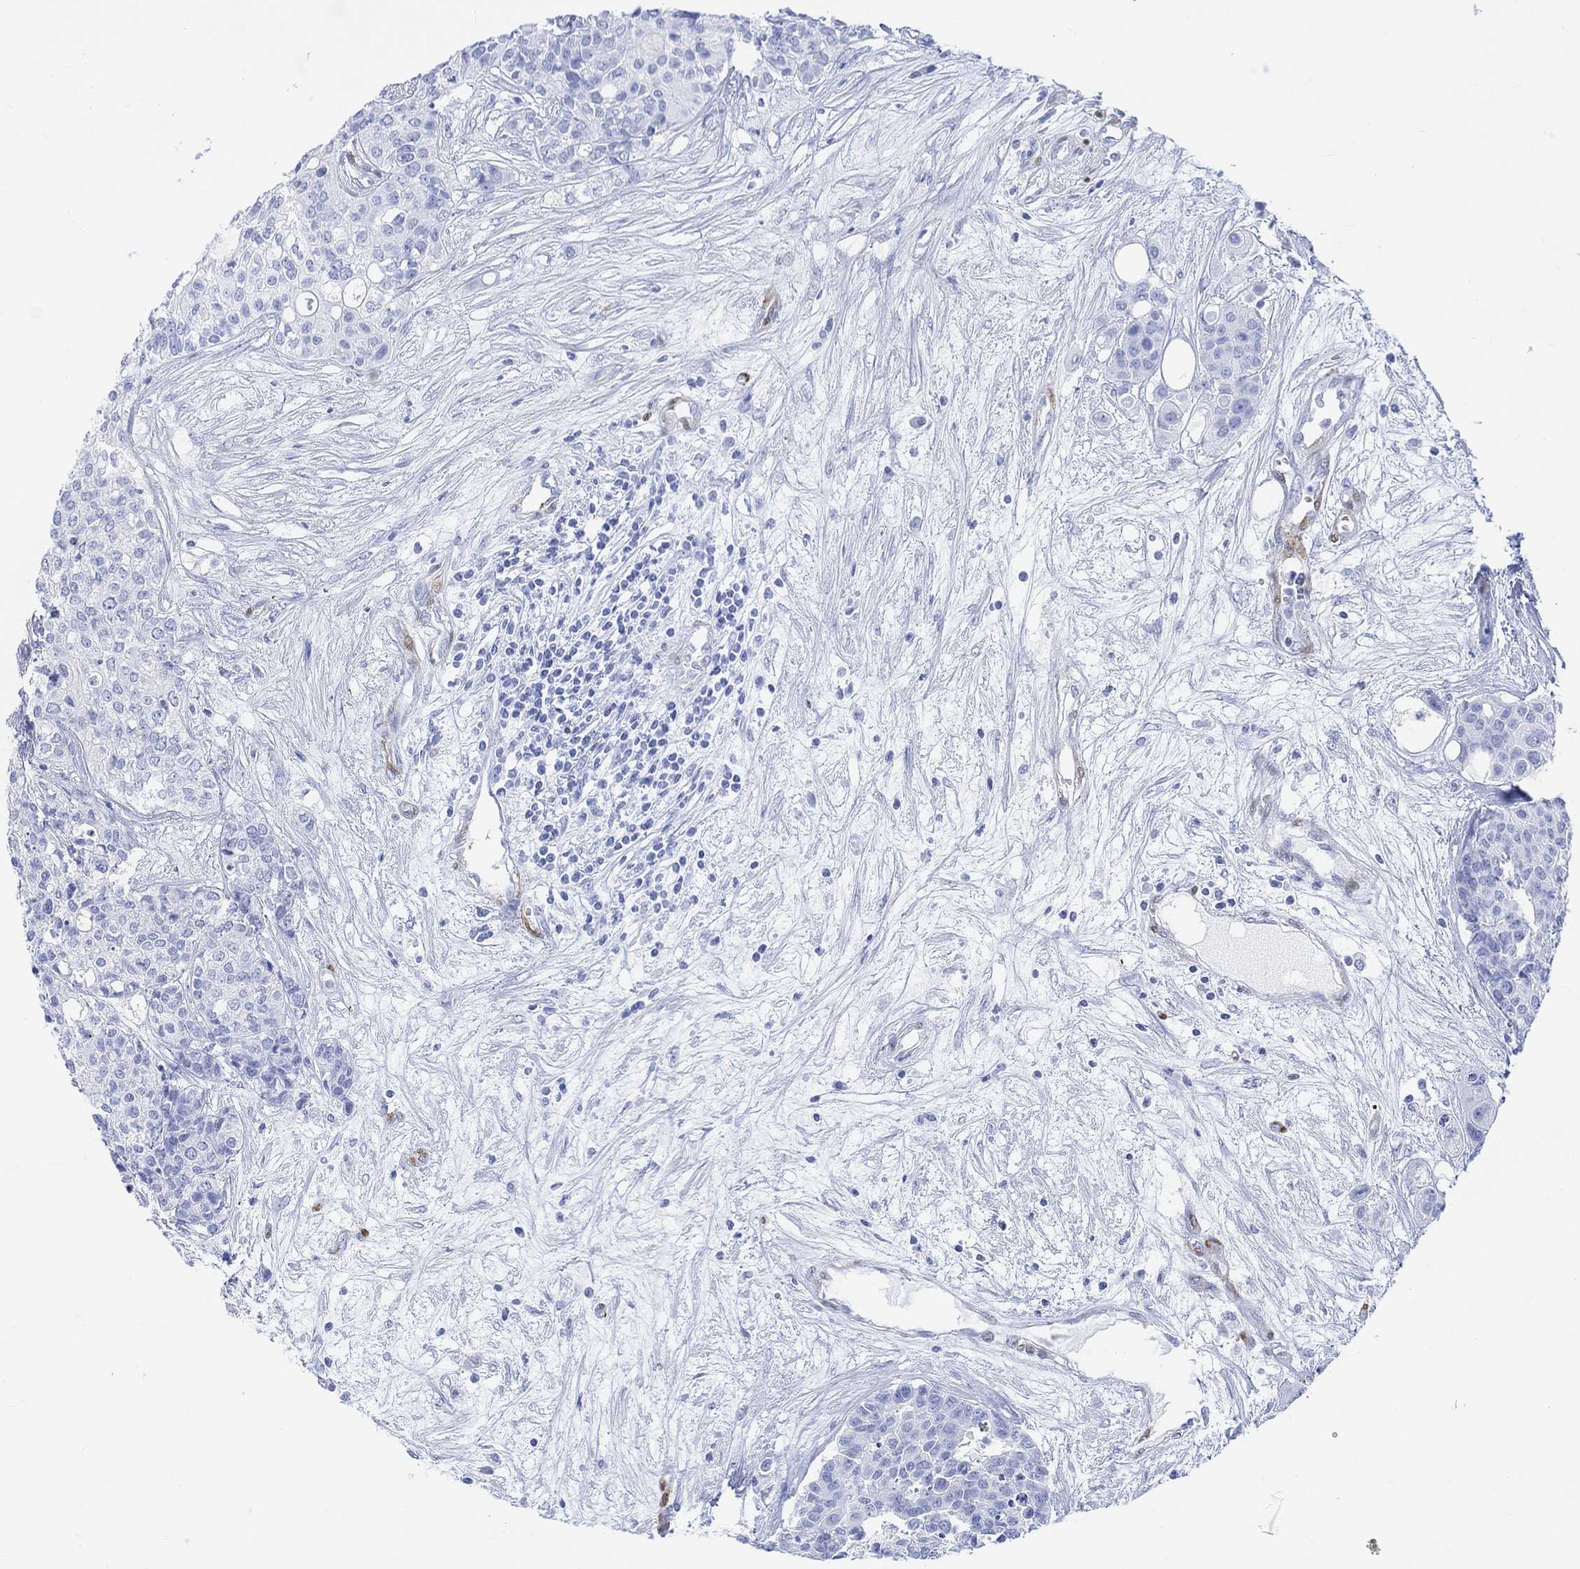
{"staining": {"intensity": "negative", "quantity": "none", "location": "none"}, "tissue": "carcinoid", "cell_type": "Tumor cells", "image_type": "cancer", "snomed": [{"axis": "morphology", "description": "Carcinoid, malignant, NOS"}, {"axis": "topography", "description": "Colon"}], "caption": "An immunohistochemistry histopathology image of carcinoid (malignant) is shown. There is no staining in tumor cells of carcinoid (malignant).", "gene": "TPPP3", "patient": {"sex": "male", "age": 81}}